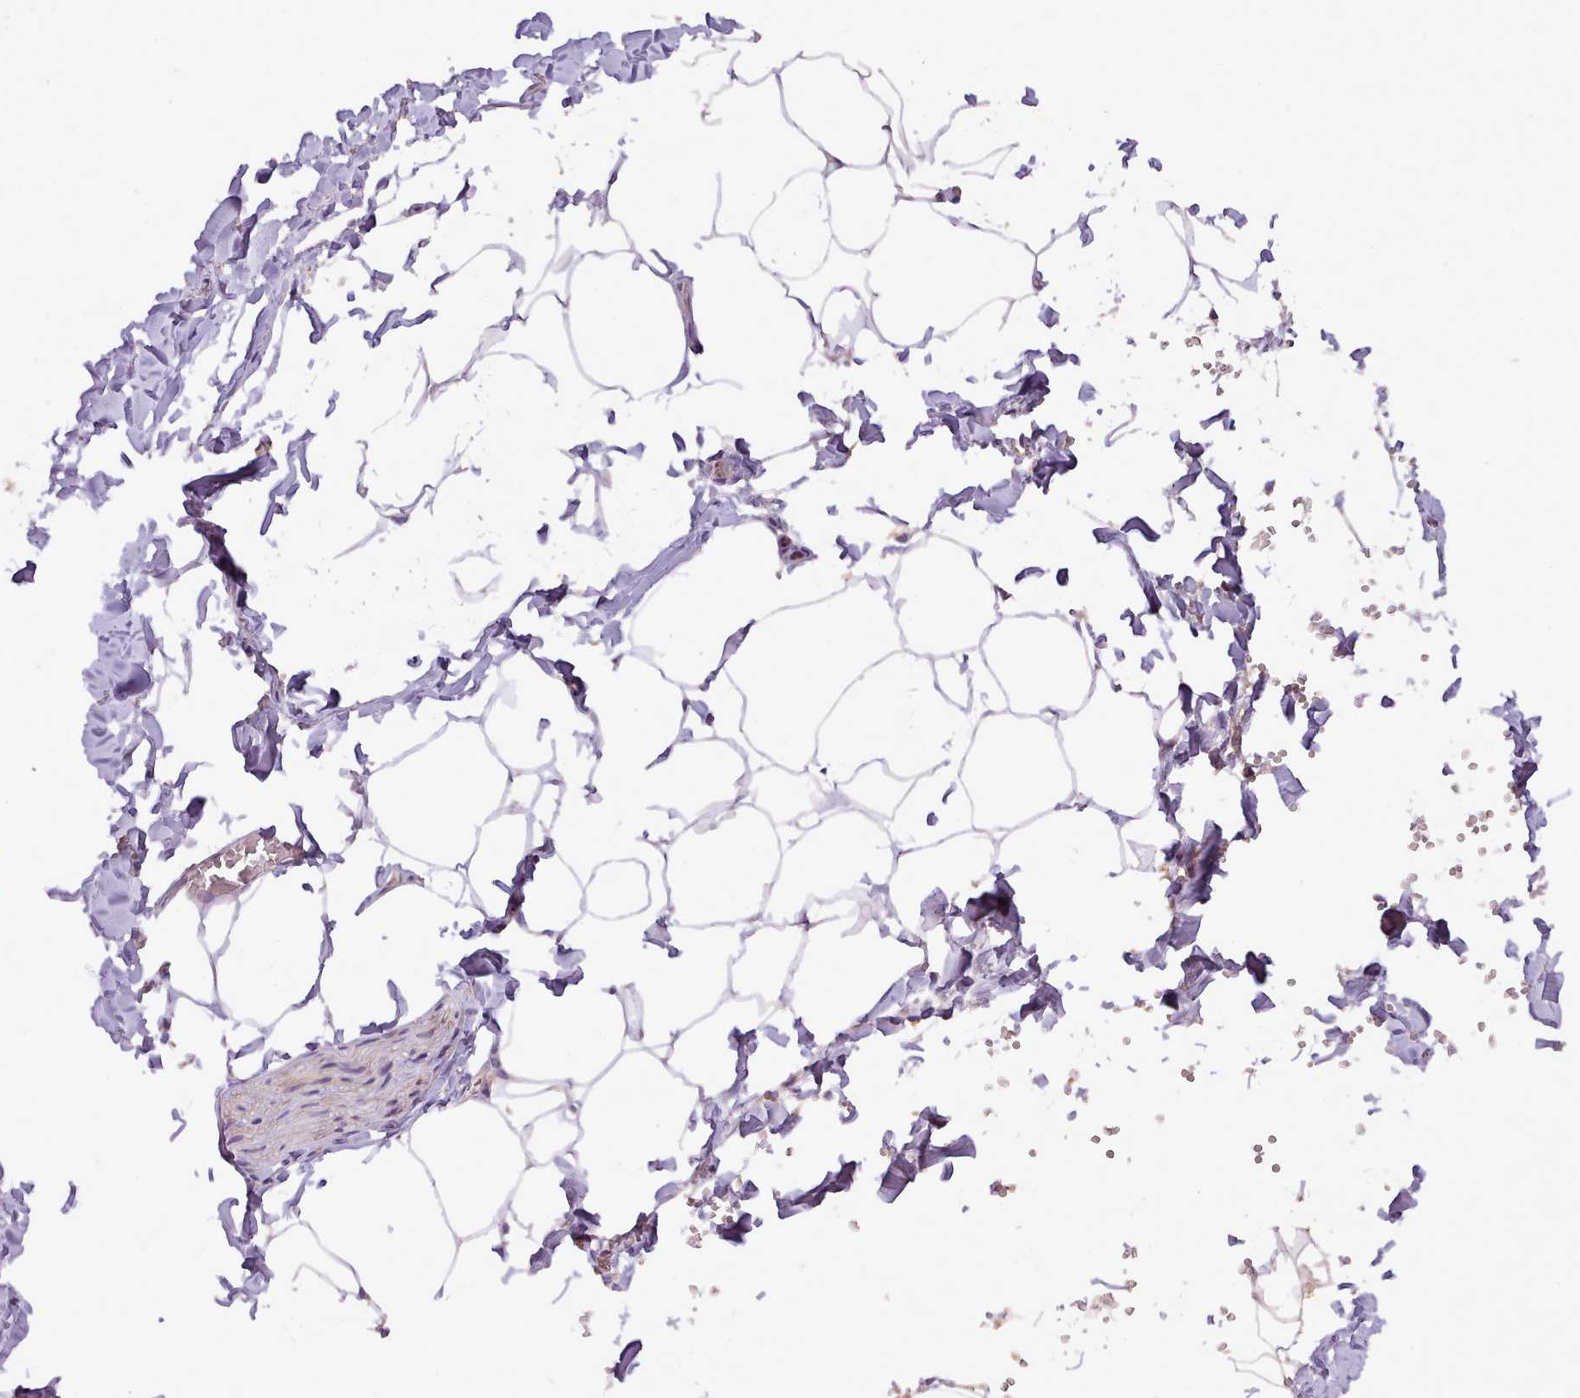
{"staining": {"intensity": "negative", "quantity": "none", "location": "none"}, "tissue": "adipose tissue", "cell_type": "Adipocytes", "image_type": "normal", "snomed": [{"axis": "morphology", "description": "Normal tissue, NOS"}, {"axis": "topography", "description": "Gallbladder"}, {"axis": "topography", "description": "Peripheral nerve tissue"}], "caption": "Immunohistochemistry (IHC) micrograph of unremarkable adipose tissue: adipose tissue stained with DAB displays no significant protein positivity in adipocytes. (DAB (3,3'-diaminobenzidine) immunohistochemistry (IHC), high magnification).", "gene": "NTN4", "patient": {"sex": "male", "age": 38}}